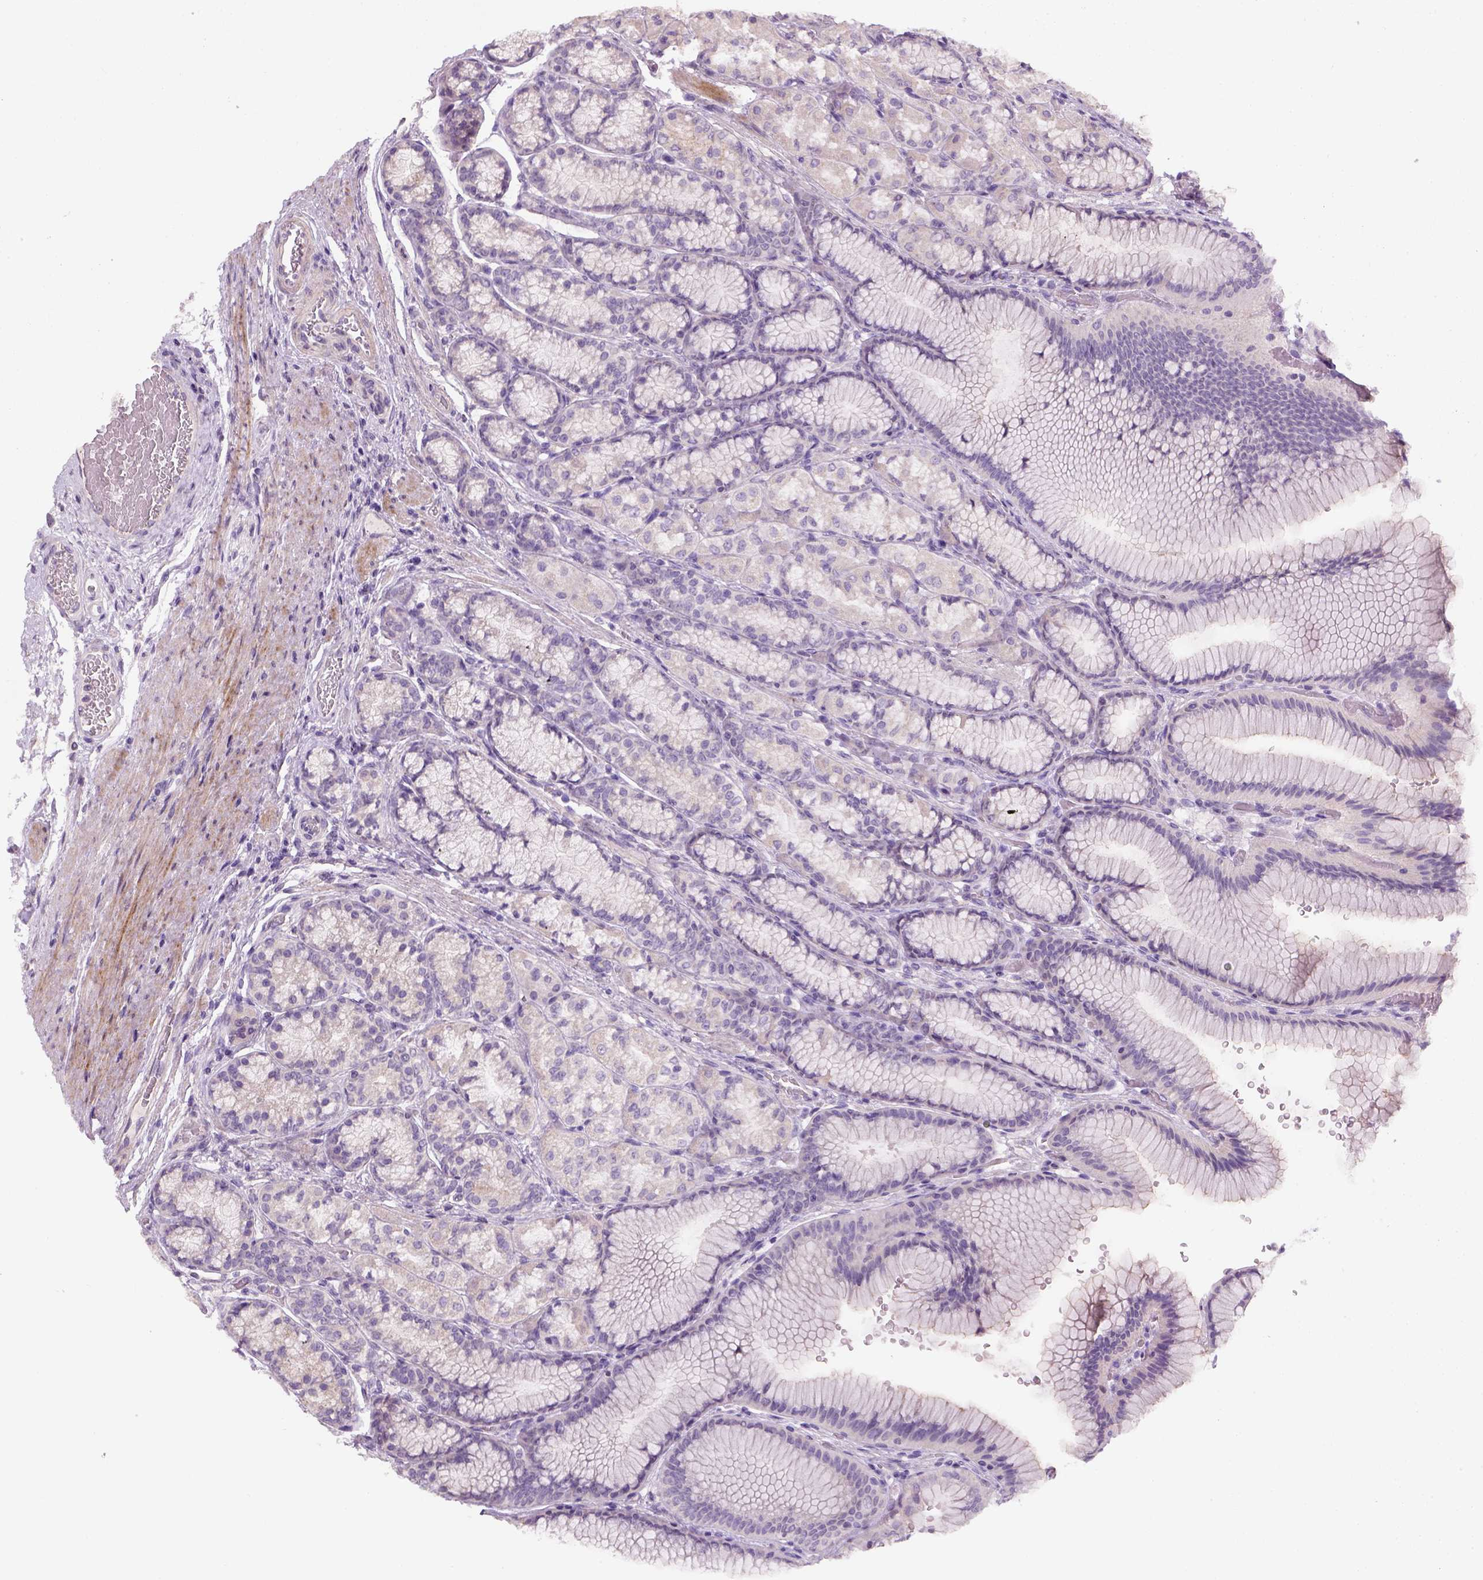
{"staining": {"intensity": "negative", "quantity": "none", "location": "none"}, "tissue": "stomach", "cell_type": "Glandular cells", "image_type": "normal", "snomed": [{"axis": "morphology", "description": "Normal tissue, NOS"}, {"axis": "morphology", "description": "Adenocarcinoma, NOS"}, {"axis": "morphology", "description": "Adenocarcinoma, High grade"}, {"axis": "topography", "description": "Stomach, upper"}, {"axis": "topography", "description": "Stomach"}], "caption": "Immunohistochemistry (IHC) histopathology image of benign human stomach stained for a protein (brown), which displays no positivity in glandular cells.", "gene": "NUDT6", "patient": {"sex": "female", "age": 65}}